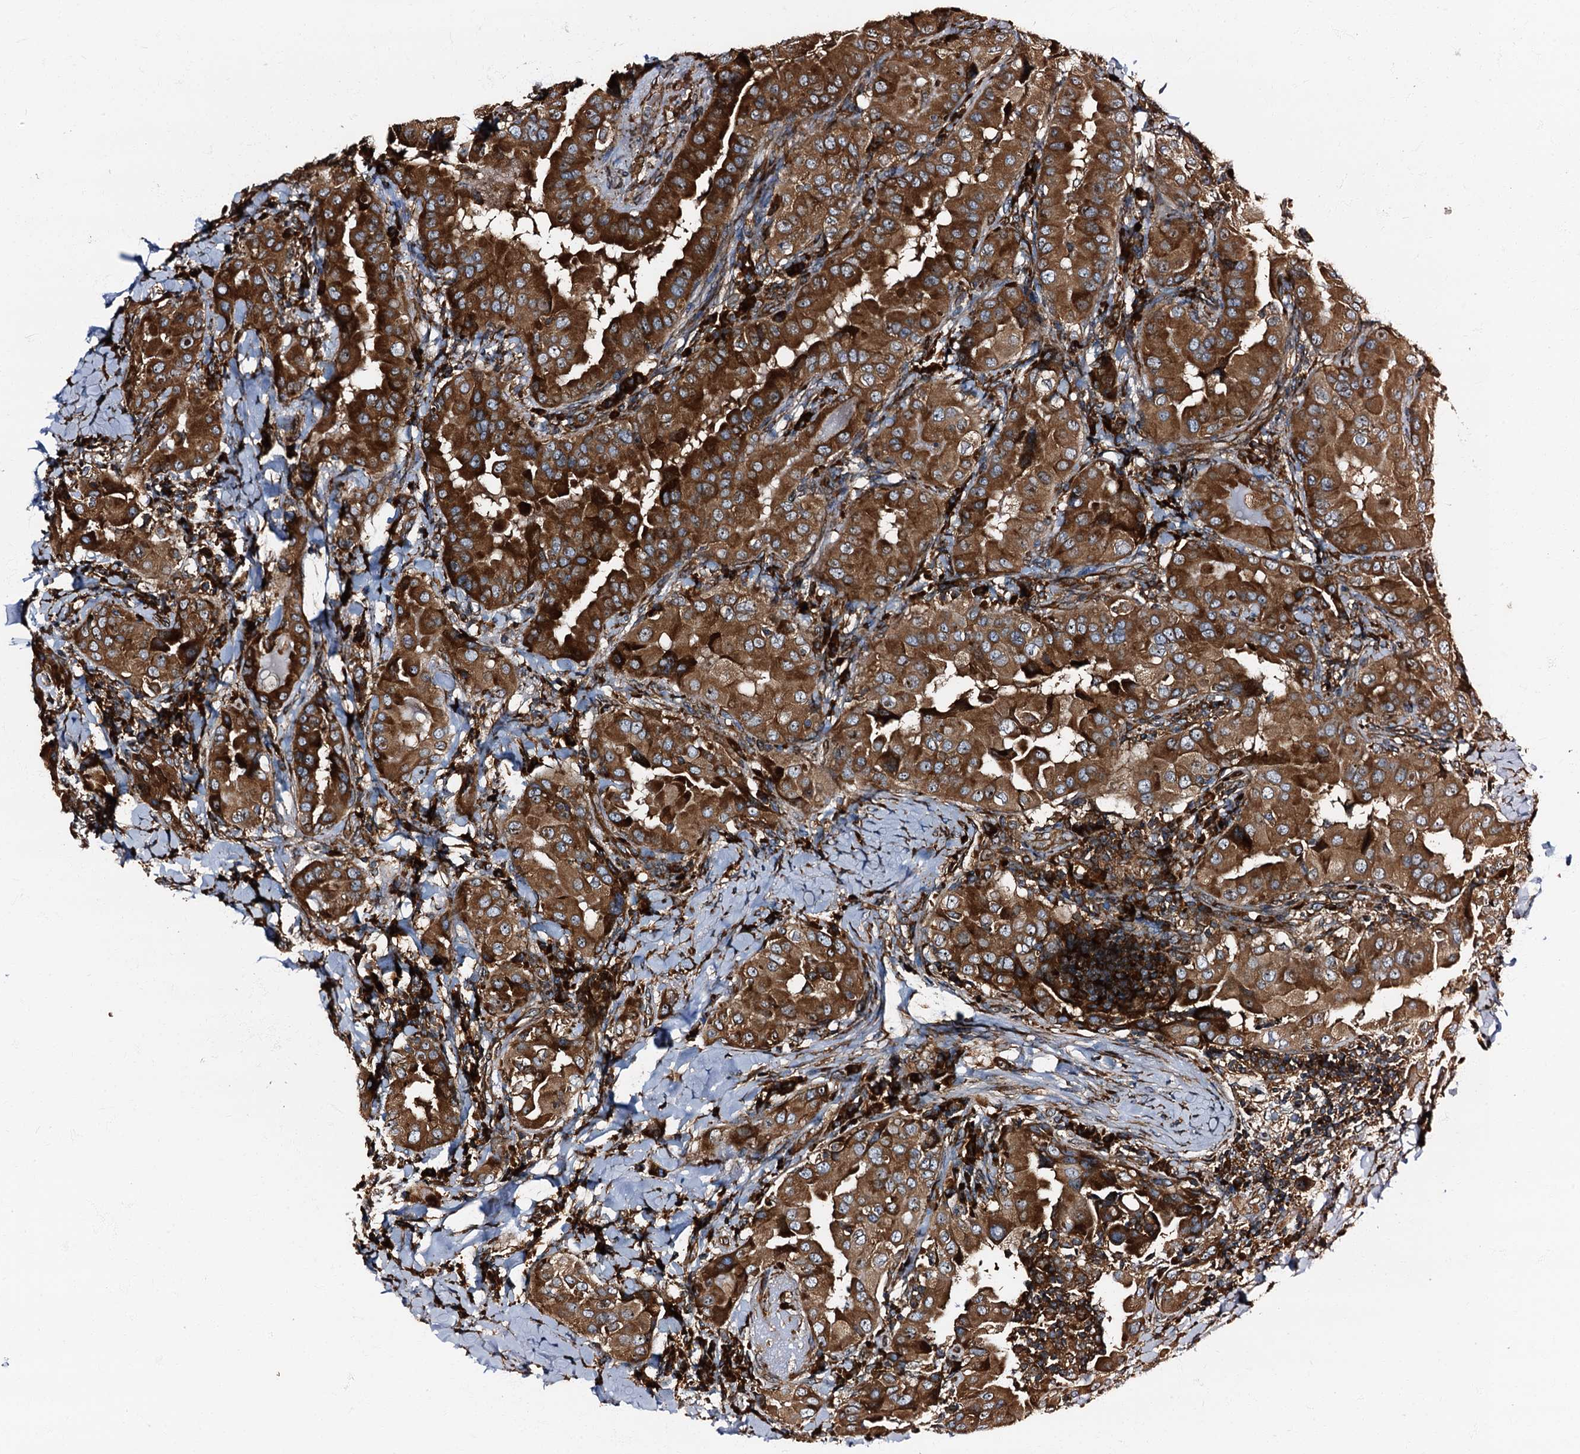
{"staining": {"intensity": "strong", "quantity": ">75%", "location": "cytoplasmic/membranous"}, "tissue": "thyroid cancer", "cell_type": "Tumor cells", "image_type": "cancer", "snomed": [{"axis": "morphology", "description": "Papillary adenocarcinoma, NOS"}, {"axis": "topography", "description": "Thyroid gland"}], "caption": "A brown stain highlights strong cytoplasmic/membranous expression of a protein in thyroid cancer tumor cells.", "gene": "ATP2C1", "patient": {"sex": "male", "age": 33}}